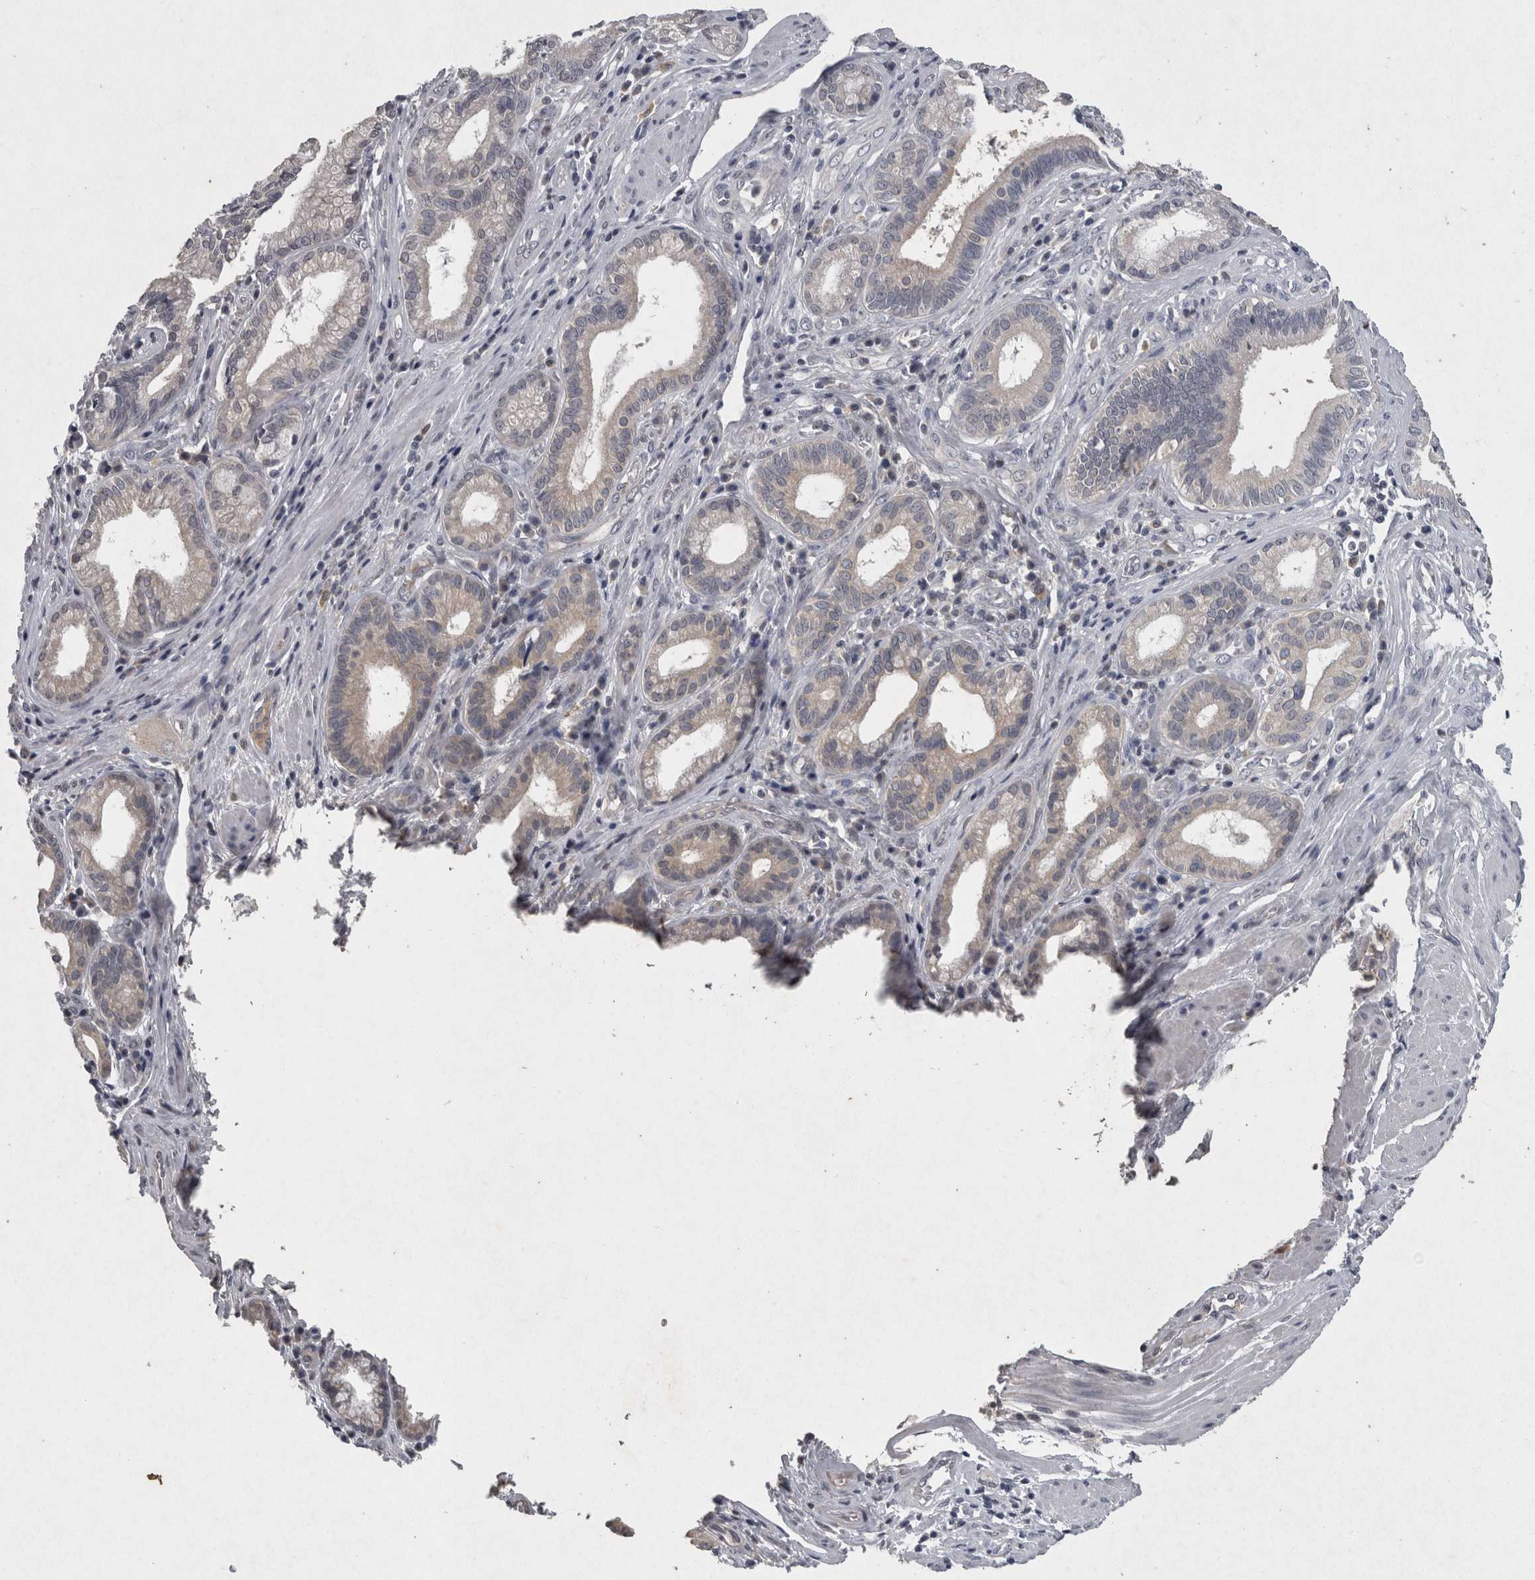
{"staining": {"intensity": "weak", "quantity": ">75%", "location": "cytoplasmic/membranous"}, "tissue": "pancreatic cancer", "cell_type": "Tumor cells", "image_type": "cancer", "snomed": [{"axis": "morphology", "description": "Adenocarcinoma, NOS"}, {"axis": "topography", "description": "Pancreas"}], "caption": "Adenocarcinoma (pancreatic) stained with DAB (3,3'-diaminobenzidine) immunohistochemistry exhibits low levels of weak cytoplasmic/membranous staining in about >75% of tumor cells.", "gene": "WNT7A", "patient": {"sex": "female", "age": 75}}